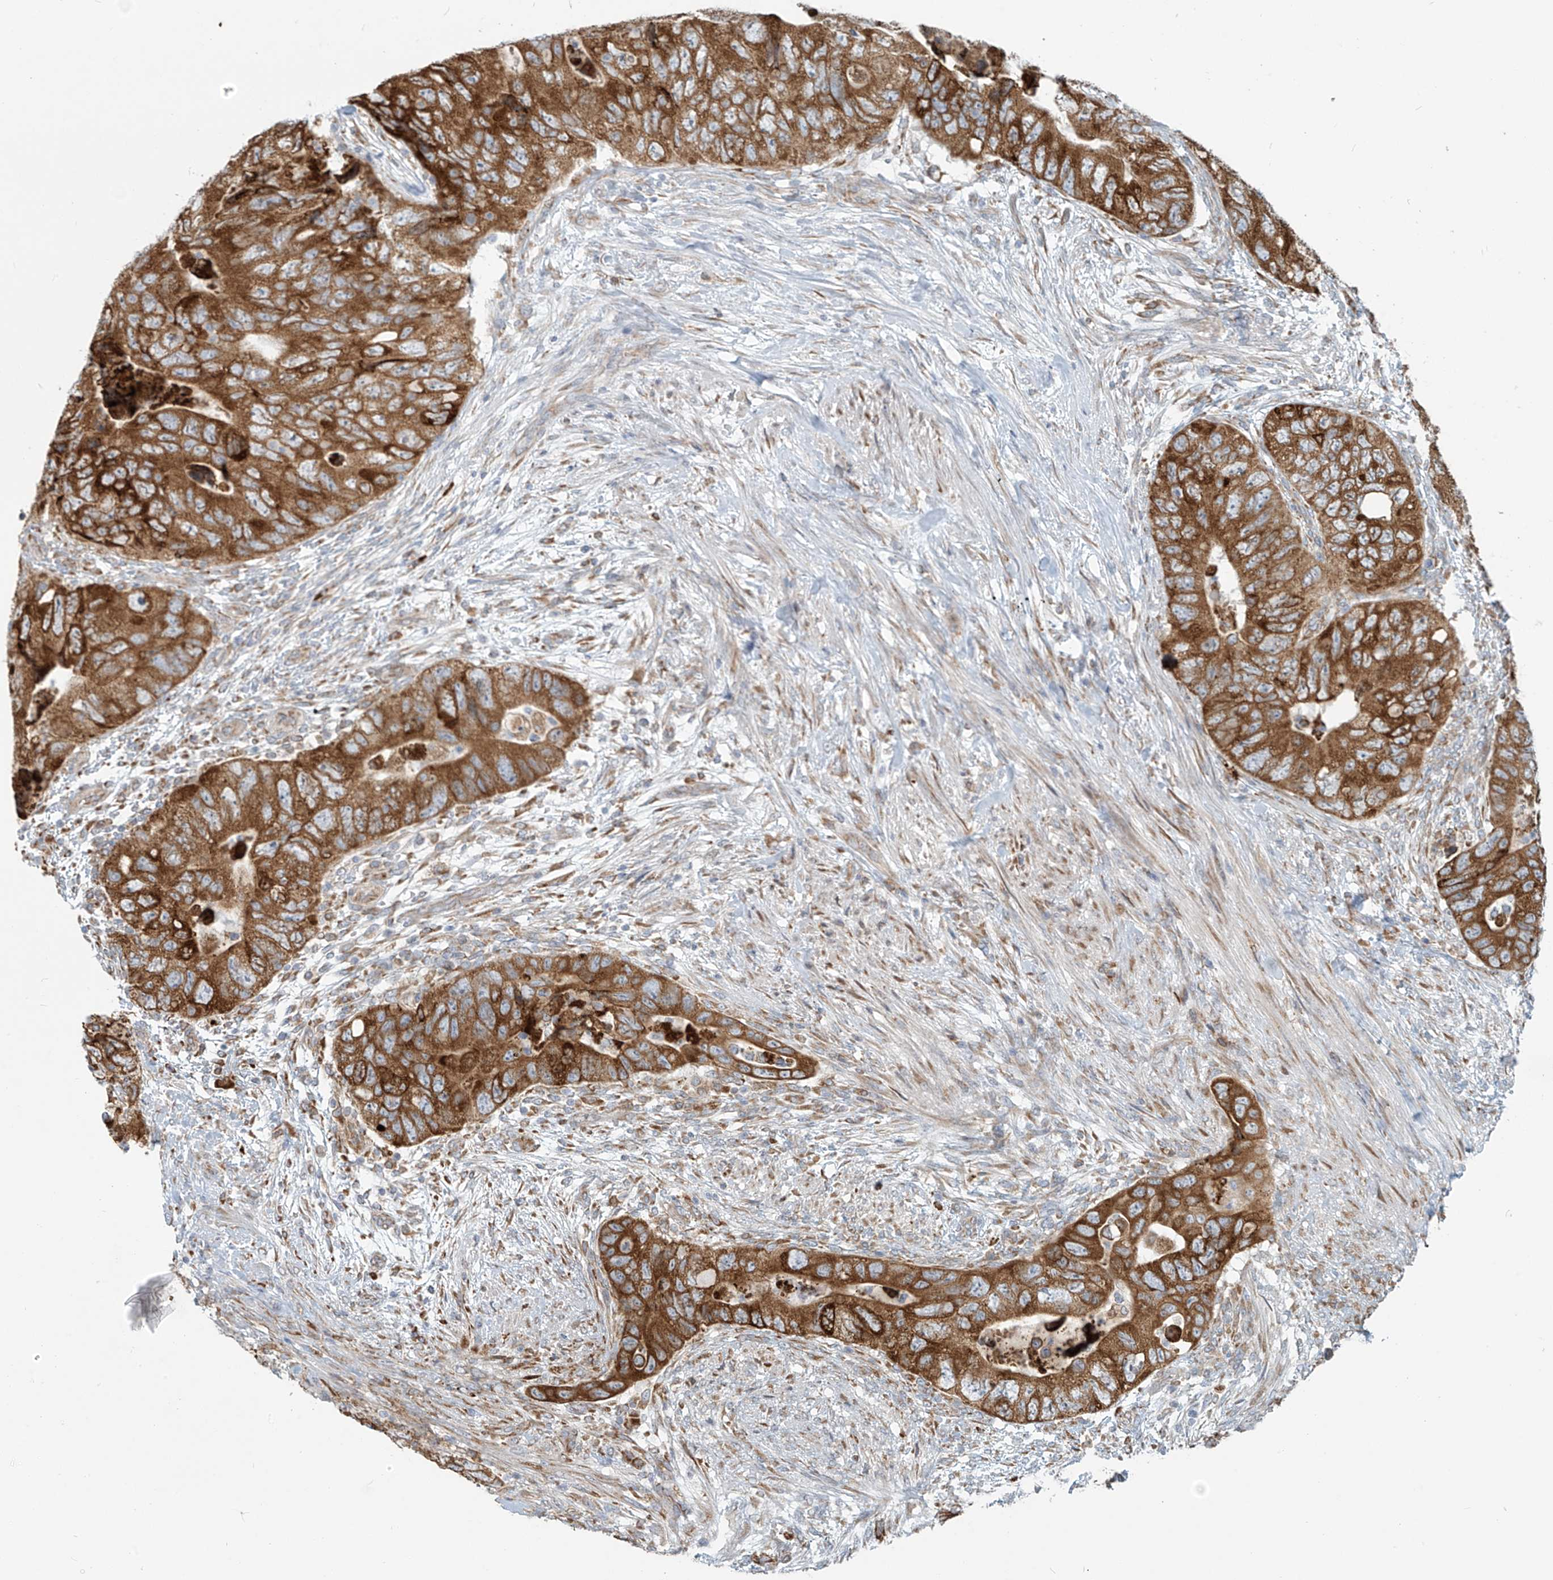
{"staining": {"intensity": "strong", "quantity": ">75%", "location": "cytoplasmic/membranous"}, "tissue": "colorectal cancer", "cell_type": "Tumor cells", "image_type": "cancer", "snomed": [{"axis": "morphology", "description": "Adenocarcinoma, NOS"}, {"axis": "topography", "description": "Rectum"}], "caption": "A high-resolution histopathology image shows immunohistochemistry (IHC) staining of colorectal adenocarcinoma, which shows strong cytoplasmic/membranous staining in approximately >75% of tumor cells.", "gene": "KATNIP", "patient": {"sex": "male", "age": 63}}